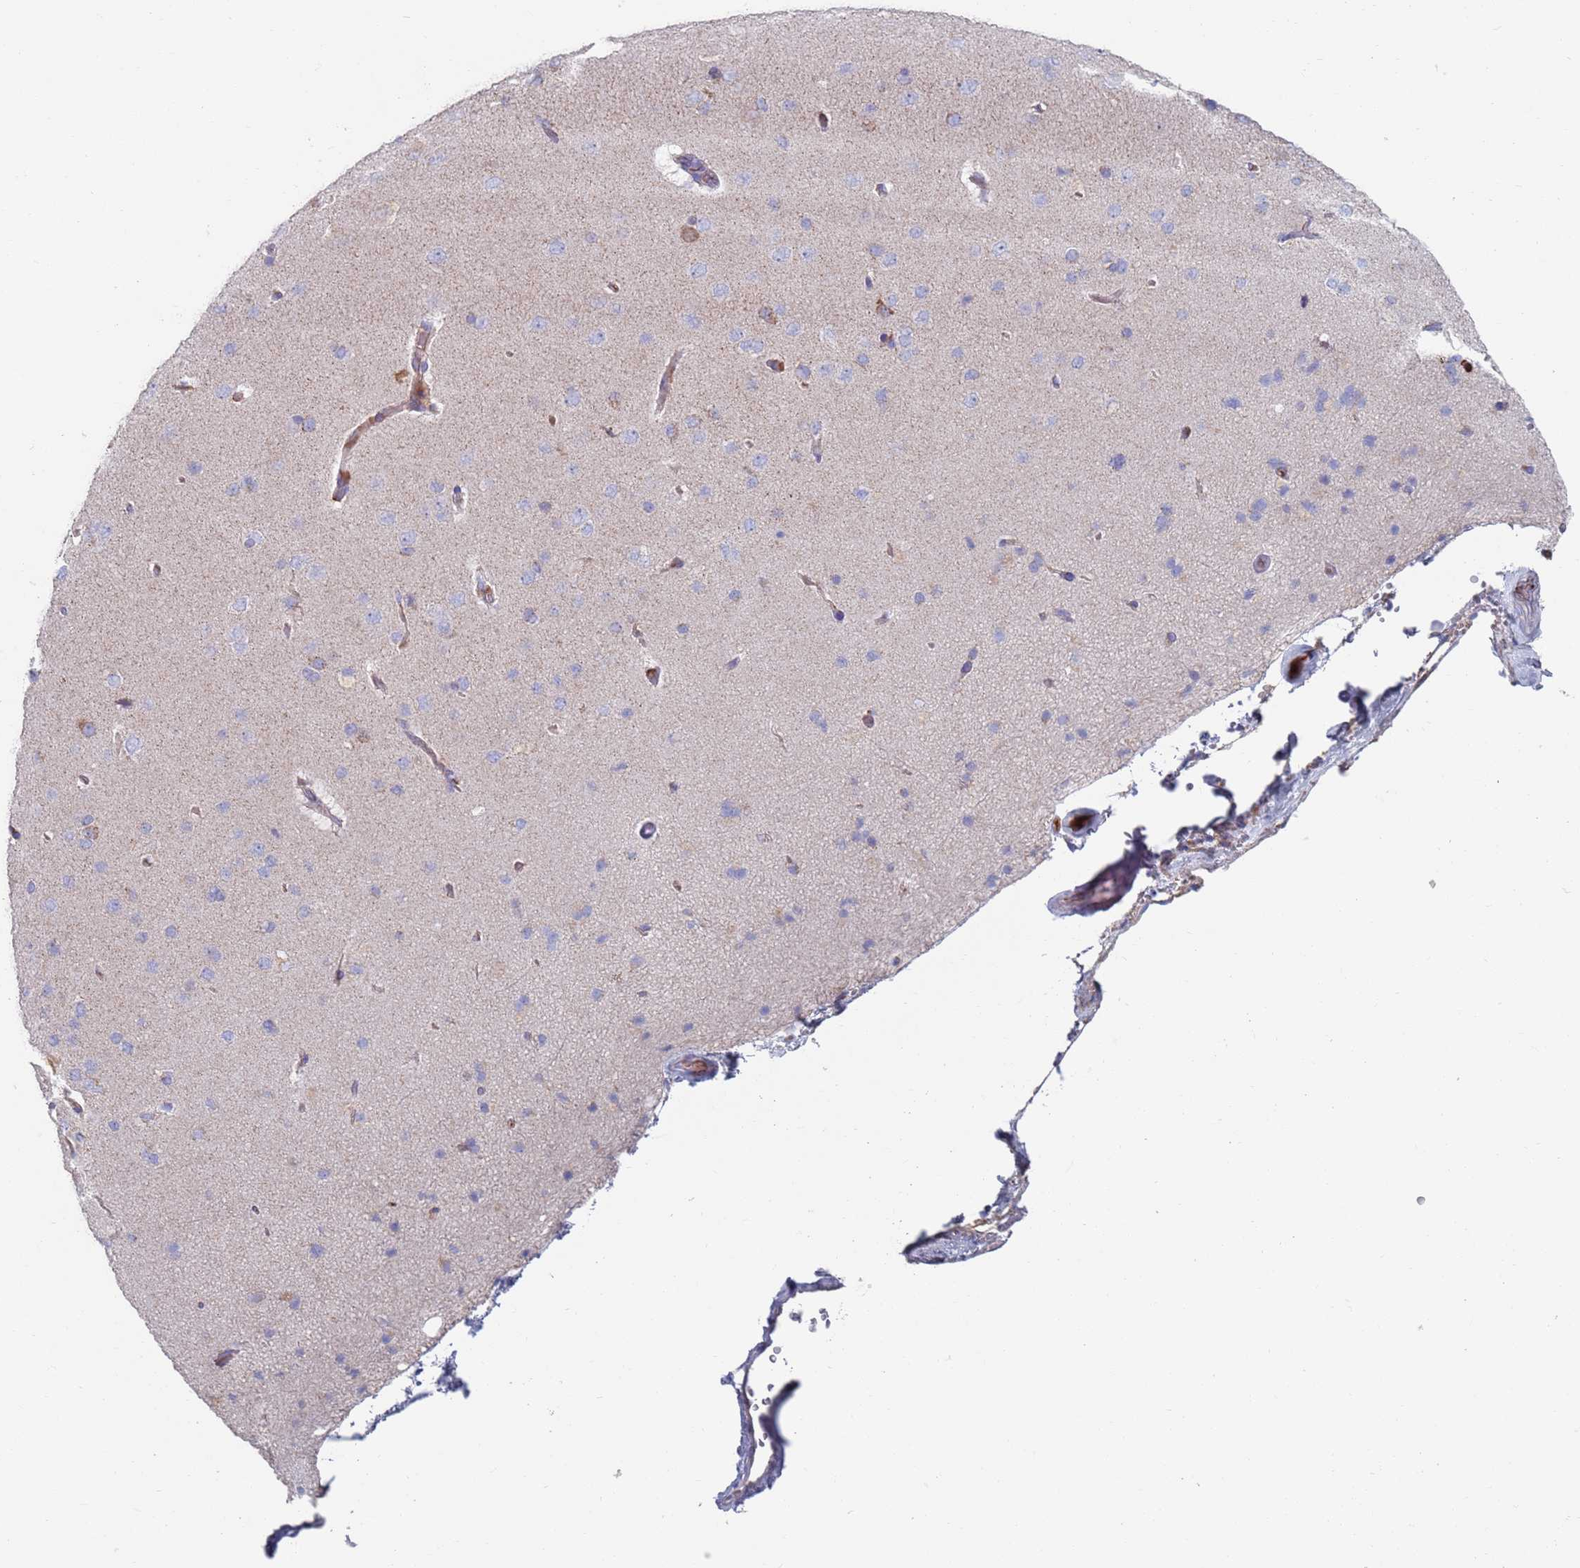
{"staining": {"intensity": "negative", "quantity": "none", "location": "none"}, "tissue": "cerebral cortex", "cell_type": "Endothelial cells", "image_type": "normal", "snomed": [{"axis": "morphology", "description": "Normal tissue, NOS"}, {"axis": "topography", "description": "Cerebral cortex"}], "caption": "Micrograph shows no significant protein staining in endothelial cells of normal cerebral cortex.", "gene": "MRPL22", "patient": {"sex": "male", "age": 62}}